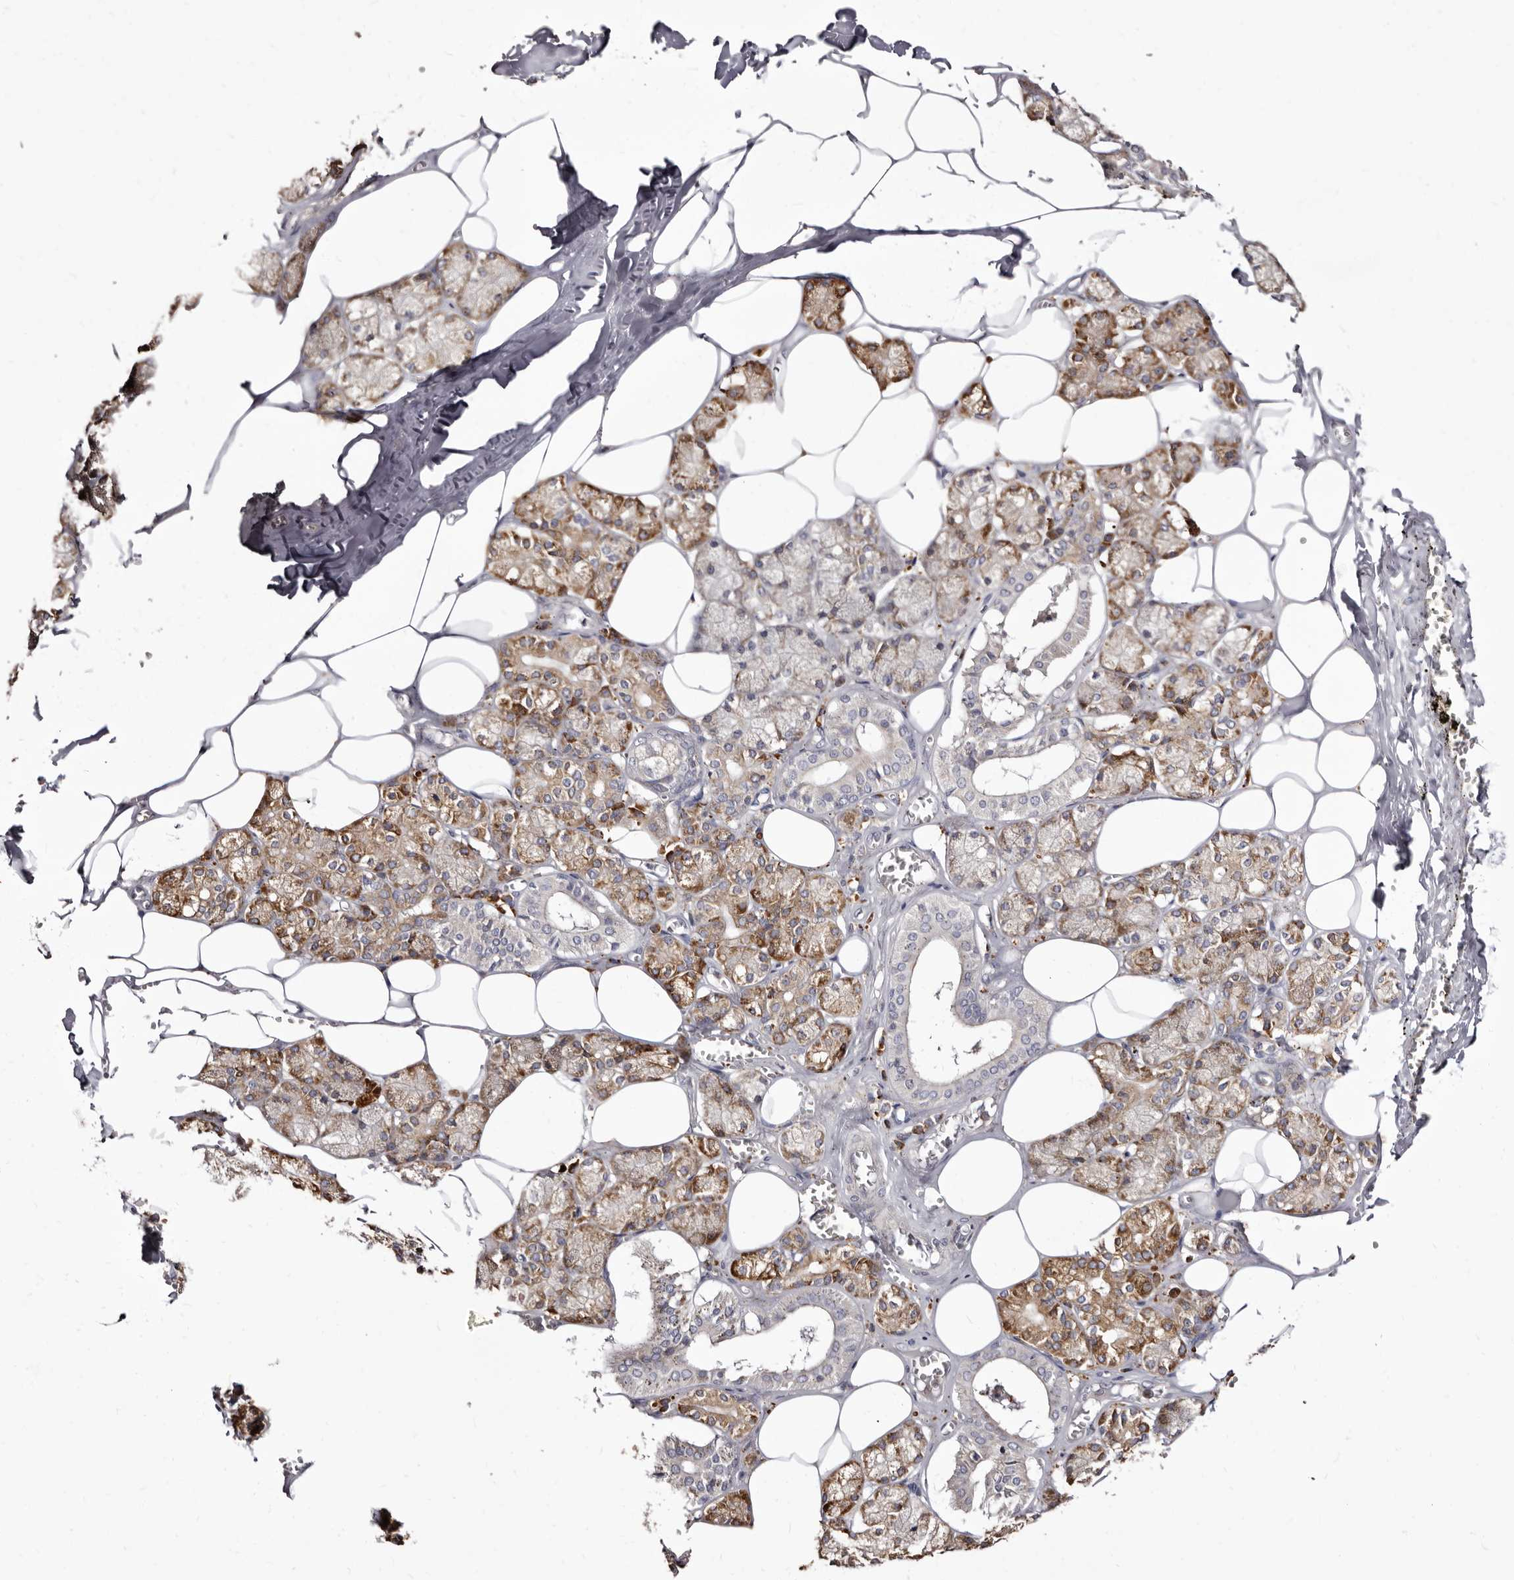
{"staining": {"intensity": "moderate", "quantity": "25%-75%", "location": "cytoplasmic/membranous"}, "tissue": "salivary gland", "cell_type": "Glandular cells", "image_type": "normal", "snomed": [{"axis": "morphology", "description": "Normal tissue, NOS"}, {"axis": "topography", "description": "Salivary gland"}], "caption": "Protein expression analysis of normal human salivary gland reveals moderate cytoplasmic/membranous positivity in about 25%-75% of glandular cells. (brown staining indicates protein expression, while blue staining denotes nuclei).", "gene": "ACBD6", "patient": {"sex": "male", "age": 62}}